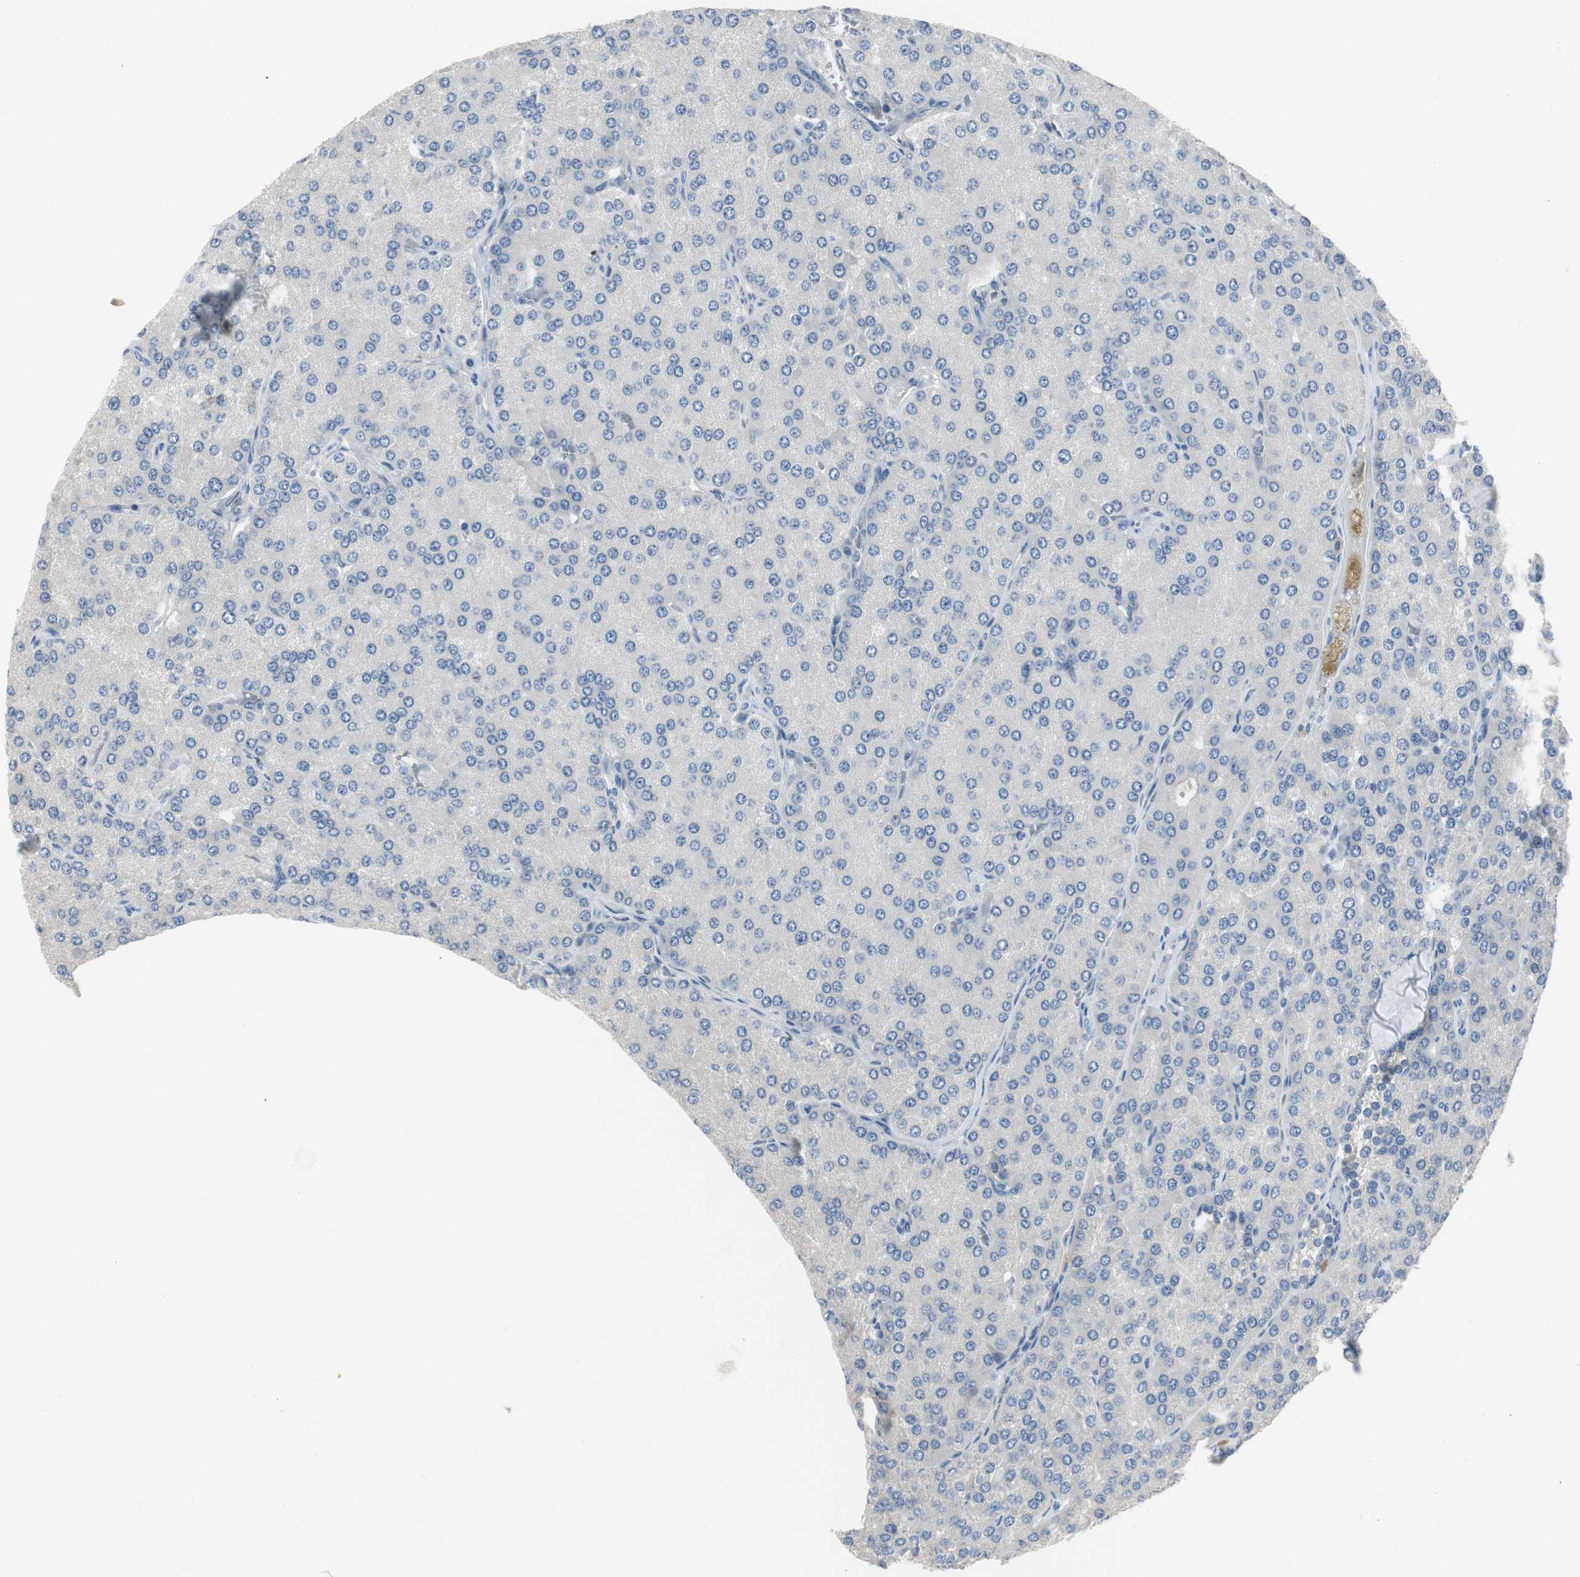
{"staining": {"intensity": "negative", "quantity": "none", "location": "none"}, "tissue": "parathyroid gland", "cell_type": "Glandular cells", "image_type": "normal", "snomed": [{"axis": "morphology", "description": "Normal tissue, NOS"}, {"axis": "morphology", "description": "Adenoma, NOS"}, {"axis": "topography", "description": "Parathyroid gland"}], "caption": "Immunohistochemistry micrograph of unremarkable parathyroid gland: human parathyroid gland stained with DAB displays no significant protein staining in glandular cells.", "gene": "SPINK4", "patient": {"sex": "female", "age": 86}}